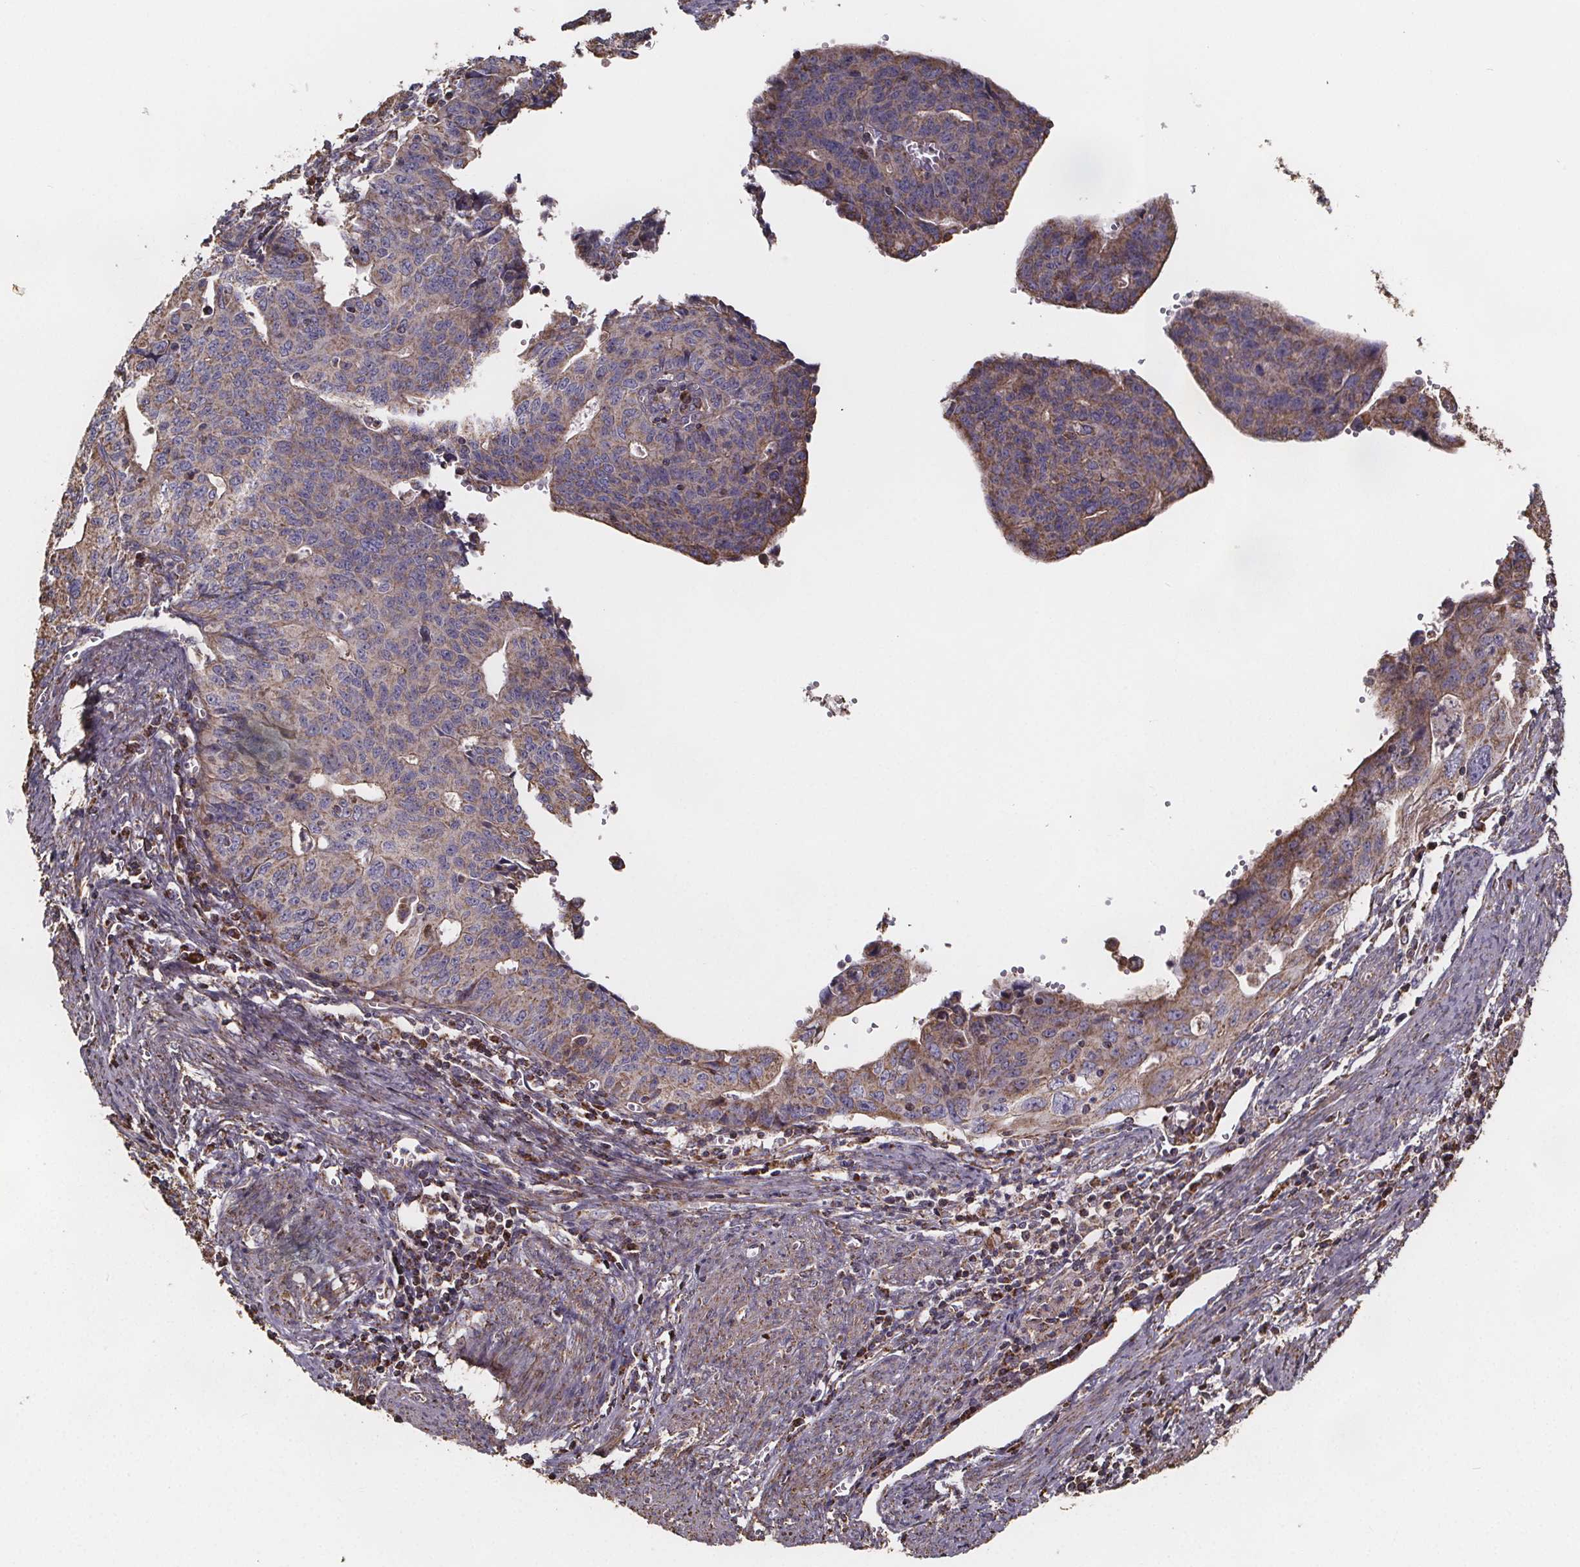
{"staining": {"intensity": "moderate", "quantity": "25%-75%", "location": "cytoplasmic/membranous"}, "tissue": "endometrial cancer", "cell_type": "Tumor cells", "image_type": "cancer", "snomed": [{"axis": "morphology", "description": "Adenocarcinoma, NOS"}, {"axis": "topography", "description": "Endometrium"}], "caption": "Immunohistochemical staining of endometrial cancer shows medium levels of moderate cytoplasmic/membranous protein positivity in approximately 25%-75% of tumor cells.", "gene": "SLC35D2", "patient": {"sex": "female", "age": 65}}